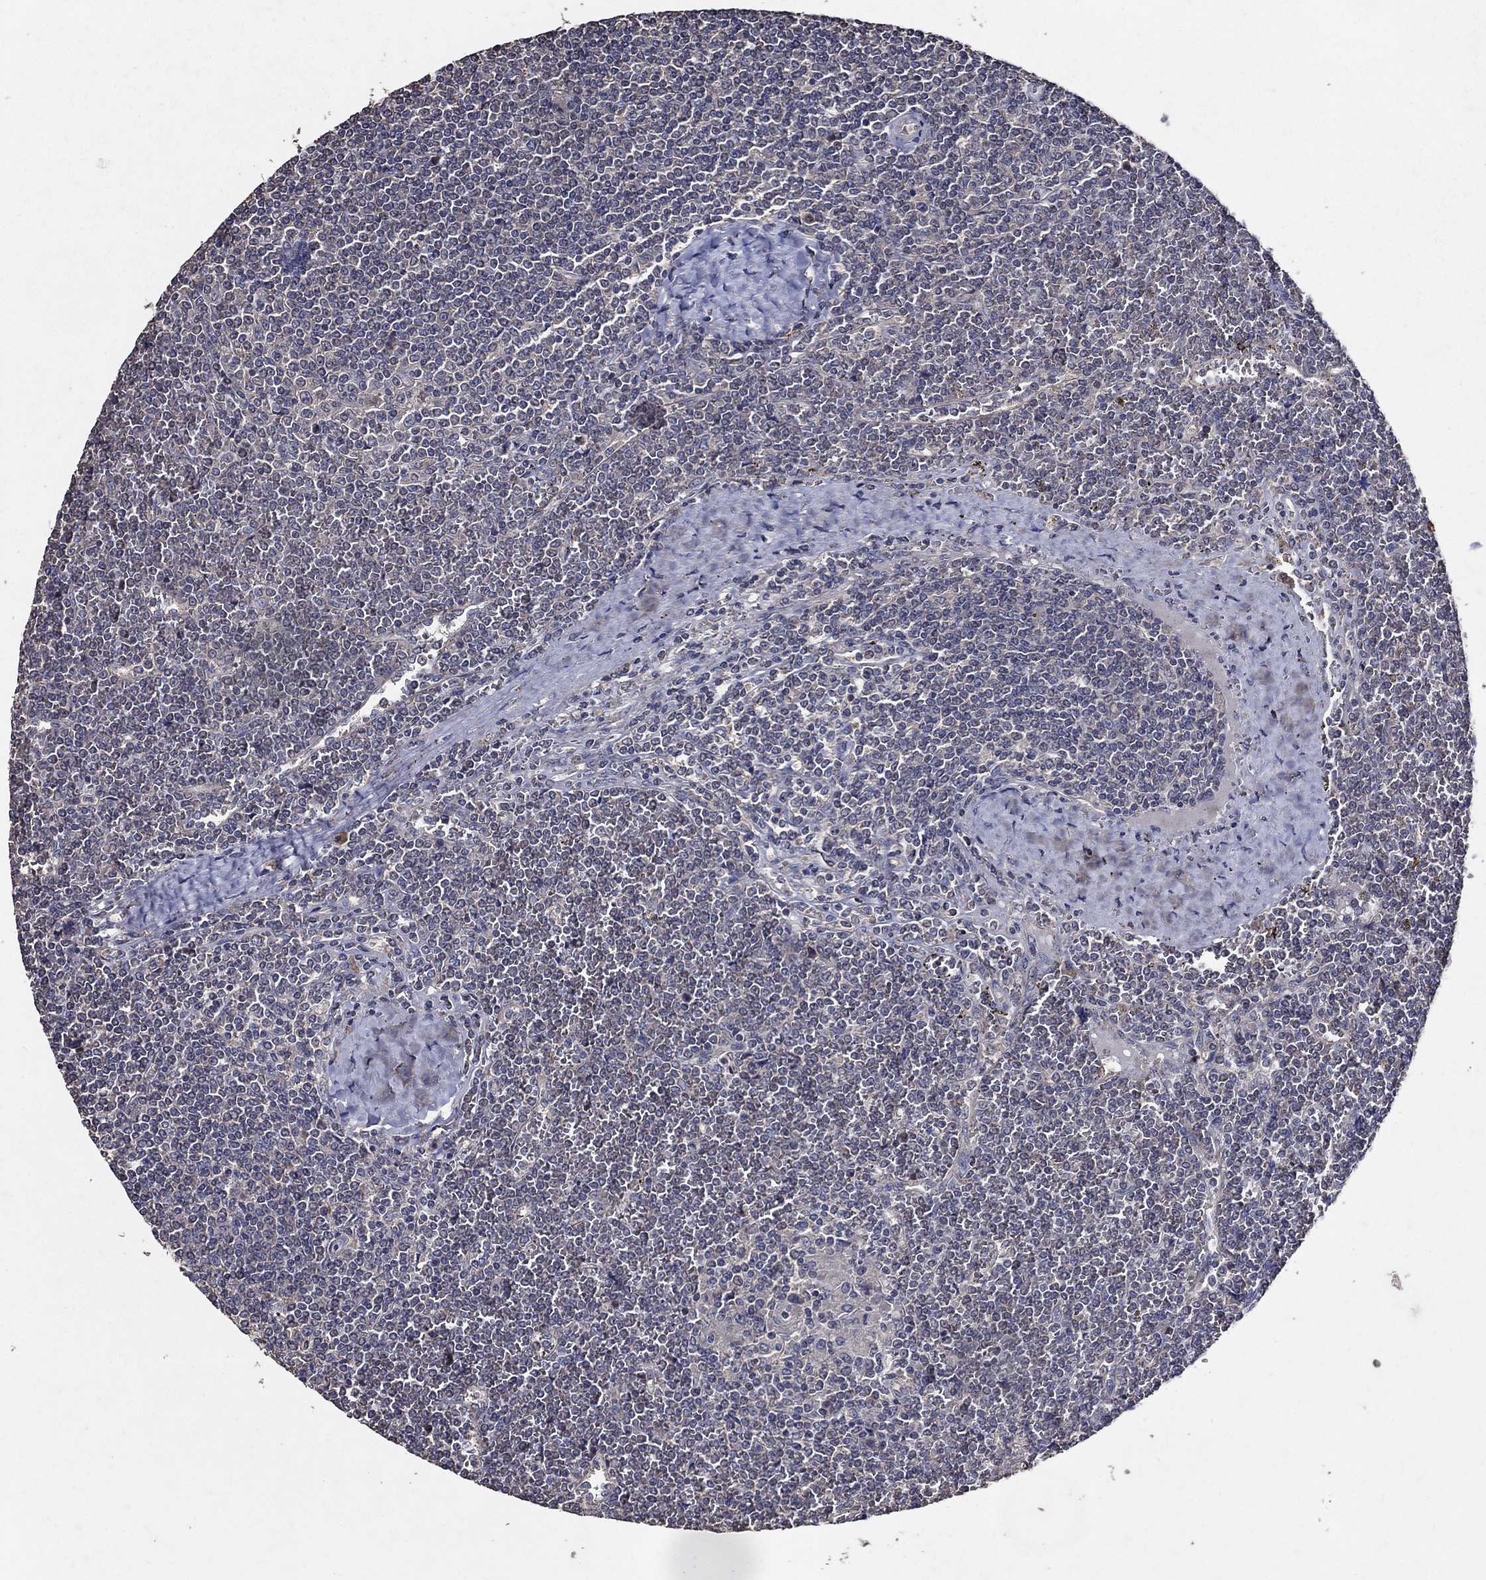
{"staining": {"intensity": "negative", "quantity": "none", "location": "none"}, "tissue": "lymphoma", "cell_type": "Tumor cells", "image_type": "cancer", "snomed": [{"axis": "morphology", "description": "Malignant lymphoma, non-Hodgkin's type, Low grade"}, {"axis": "topography", "description": "Spleen"}], "caption": "The photomicrograph reveals no significant positivity in tumor cells of malignant lymphoma, non-Hodgkin's type (low-grade). (DAB (3,3'-diaminobenzidine) immunohistochemistry visualized using brightfield microscopy, high magnification).", "gene": "HAP1", "patient": {"sex": "female", "age": 19}}